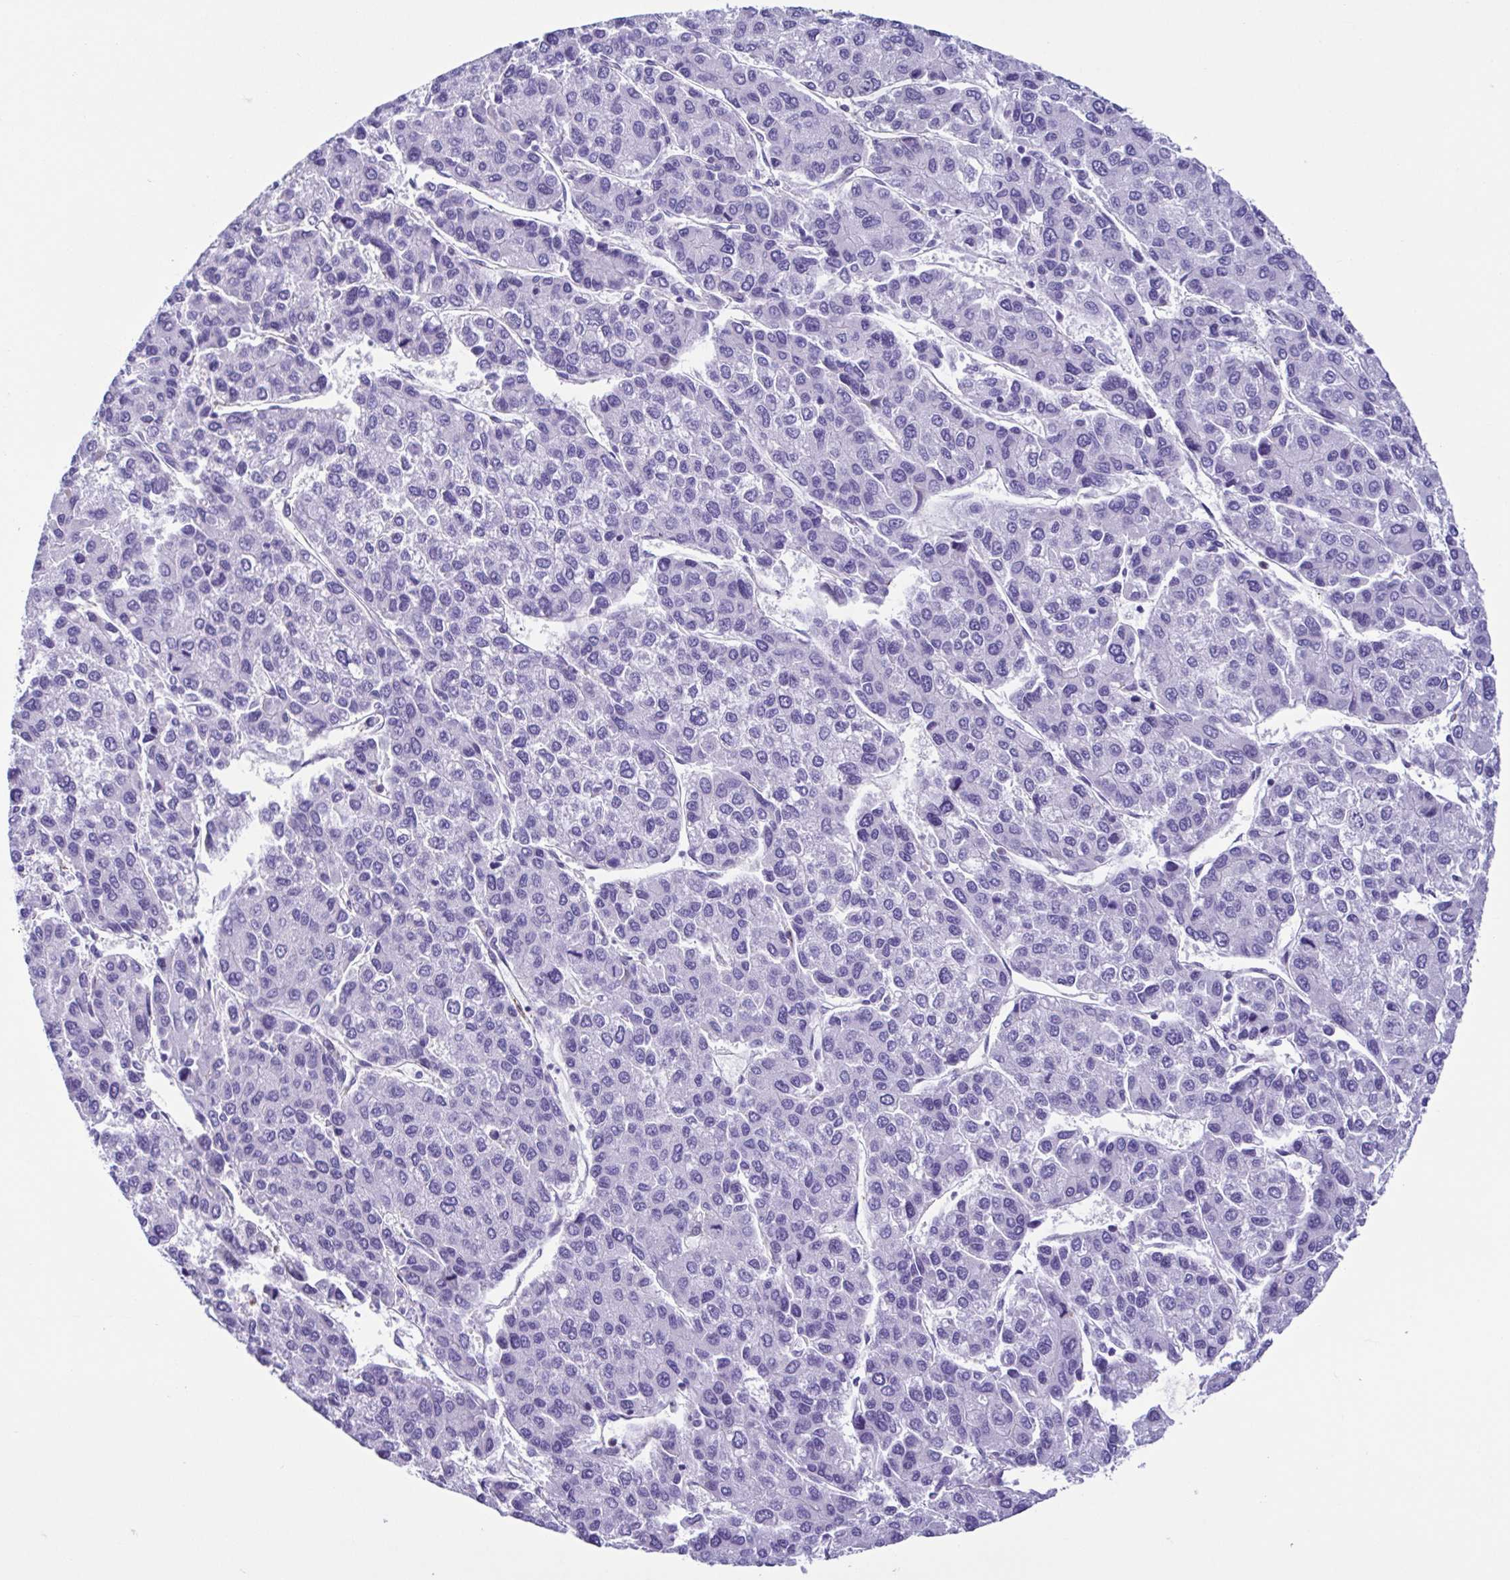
{"staining": {"intensity": "negative", "quantity": "none", "location": "none"}, "tissue": "liver cancer", "cell_type": "Tumor cells", "image_type": "cancer", "snomed": [{"axis": "morphology", "description": "Carcinoma, Hepatocellular, NOS"}, {"axis": "topography", "description": "Liver"}], "caption": "High magnification brightfield microscopy of liver hepatocellular carcinoma stained with DAB (brown) and counterstained with hematoxylin (blue): tumor cells show no significant staining.", "gene": "CYP11B1", "patient": {"sex": "female", "age": 66}}